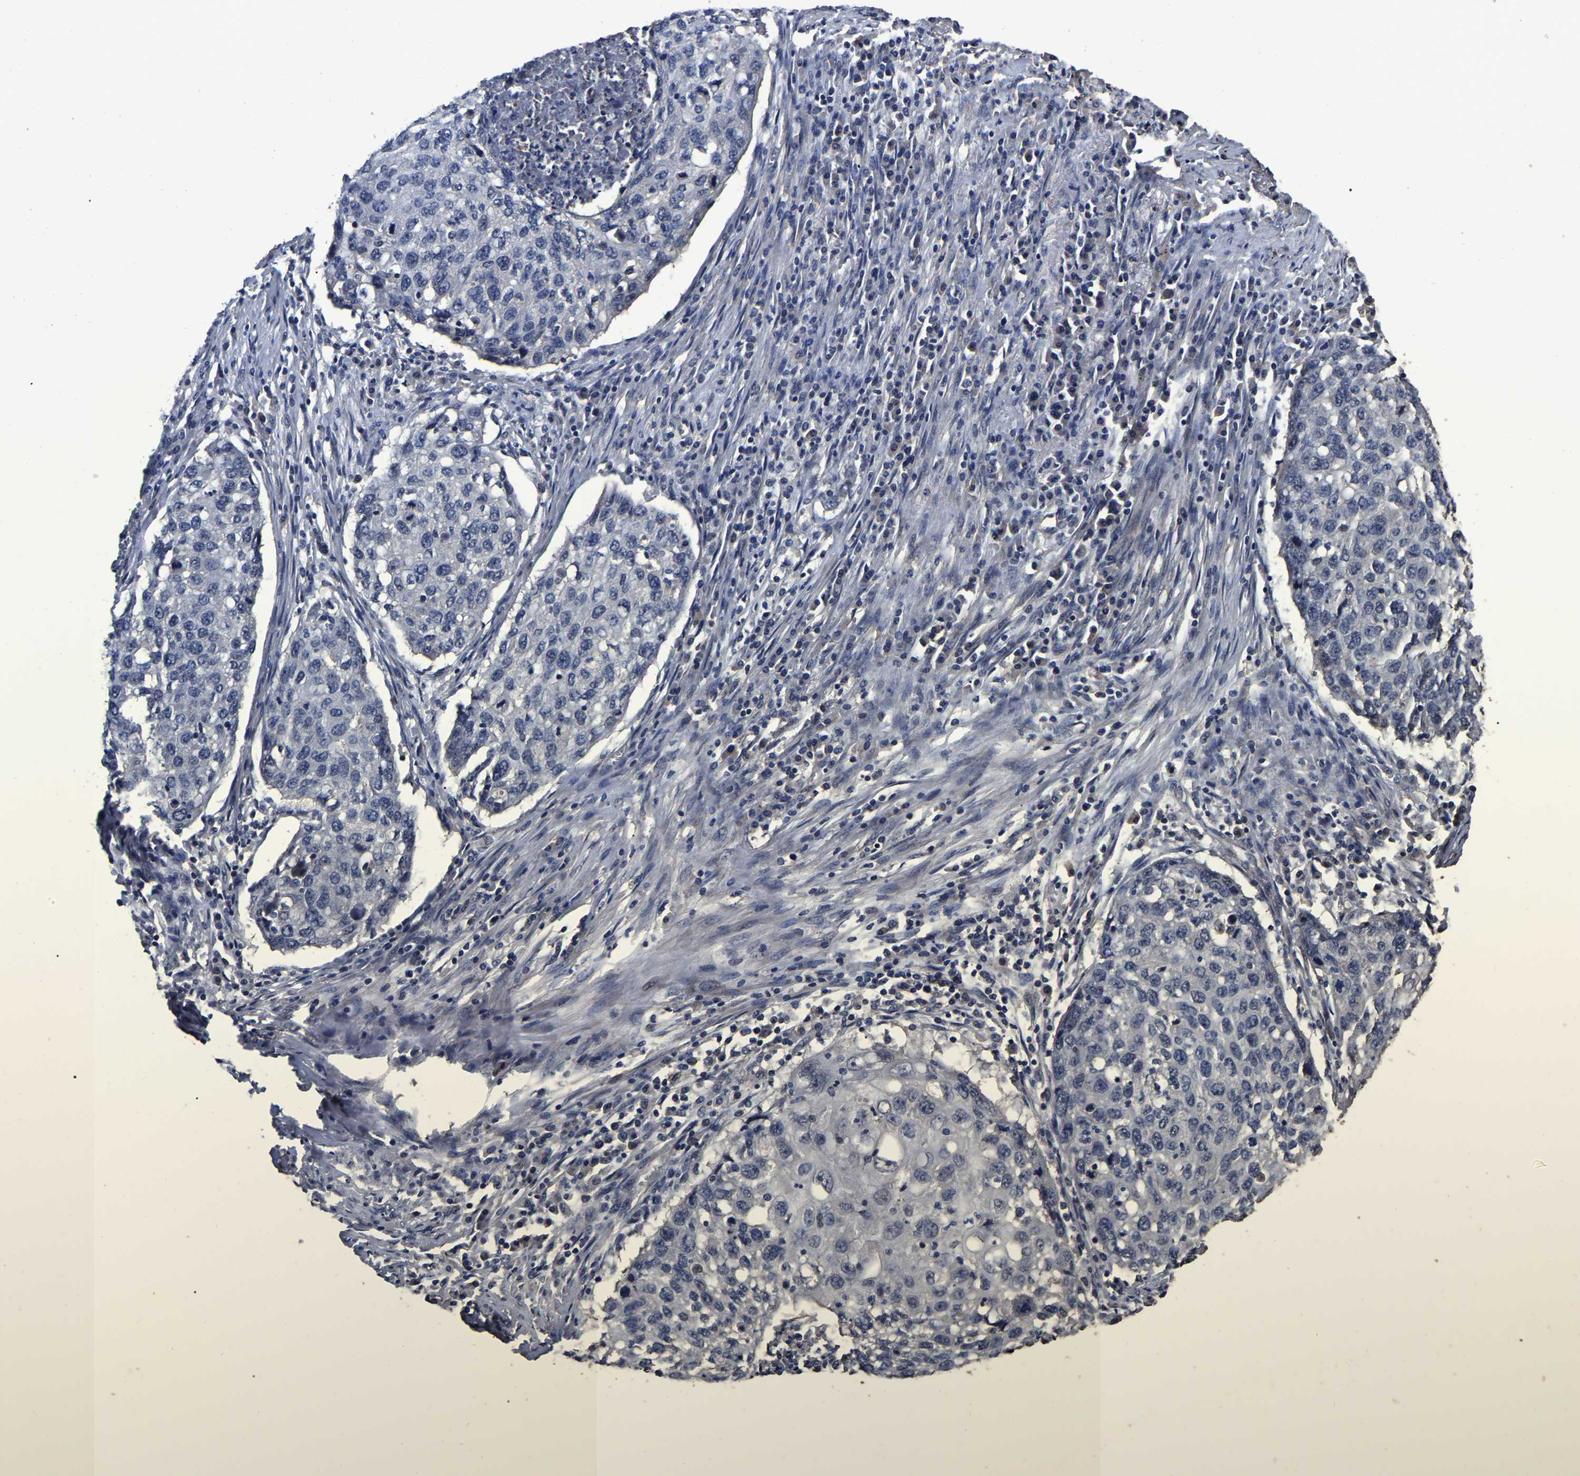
{"staining": {"intensity": "negative", "quantity": "none", "location": "none"}, "tissue": "lung cancer", "cell_type": "Tumor cells", "image_type": "cancer", "snomed": [{"axis": "morphology", "description": "Squamous cell carcinoma, NOS"}, {"axis": "topography", "description": "Lung"}], "caption": "This image is of lung squamous cell carcinoma stained with immunohistochemistry to label a protein in brown with the nuclei are counter-stained blue. There is no staining in tumor cells. Brightfield microscopy of immunohistochemistry (IHC) stained with DAB (3,3'-diaminobenzidine) (brown) and hematoxylin (blue), captured at high magnification.", "gene": "STK32C", "patient": {"sex": "female", "age": 63}}